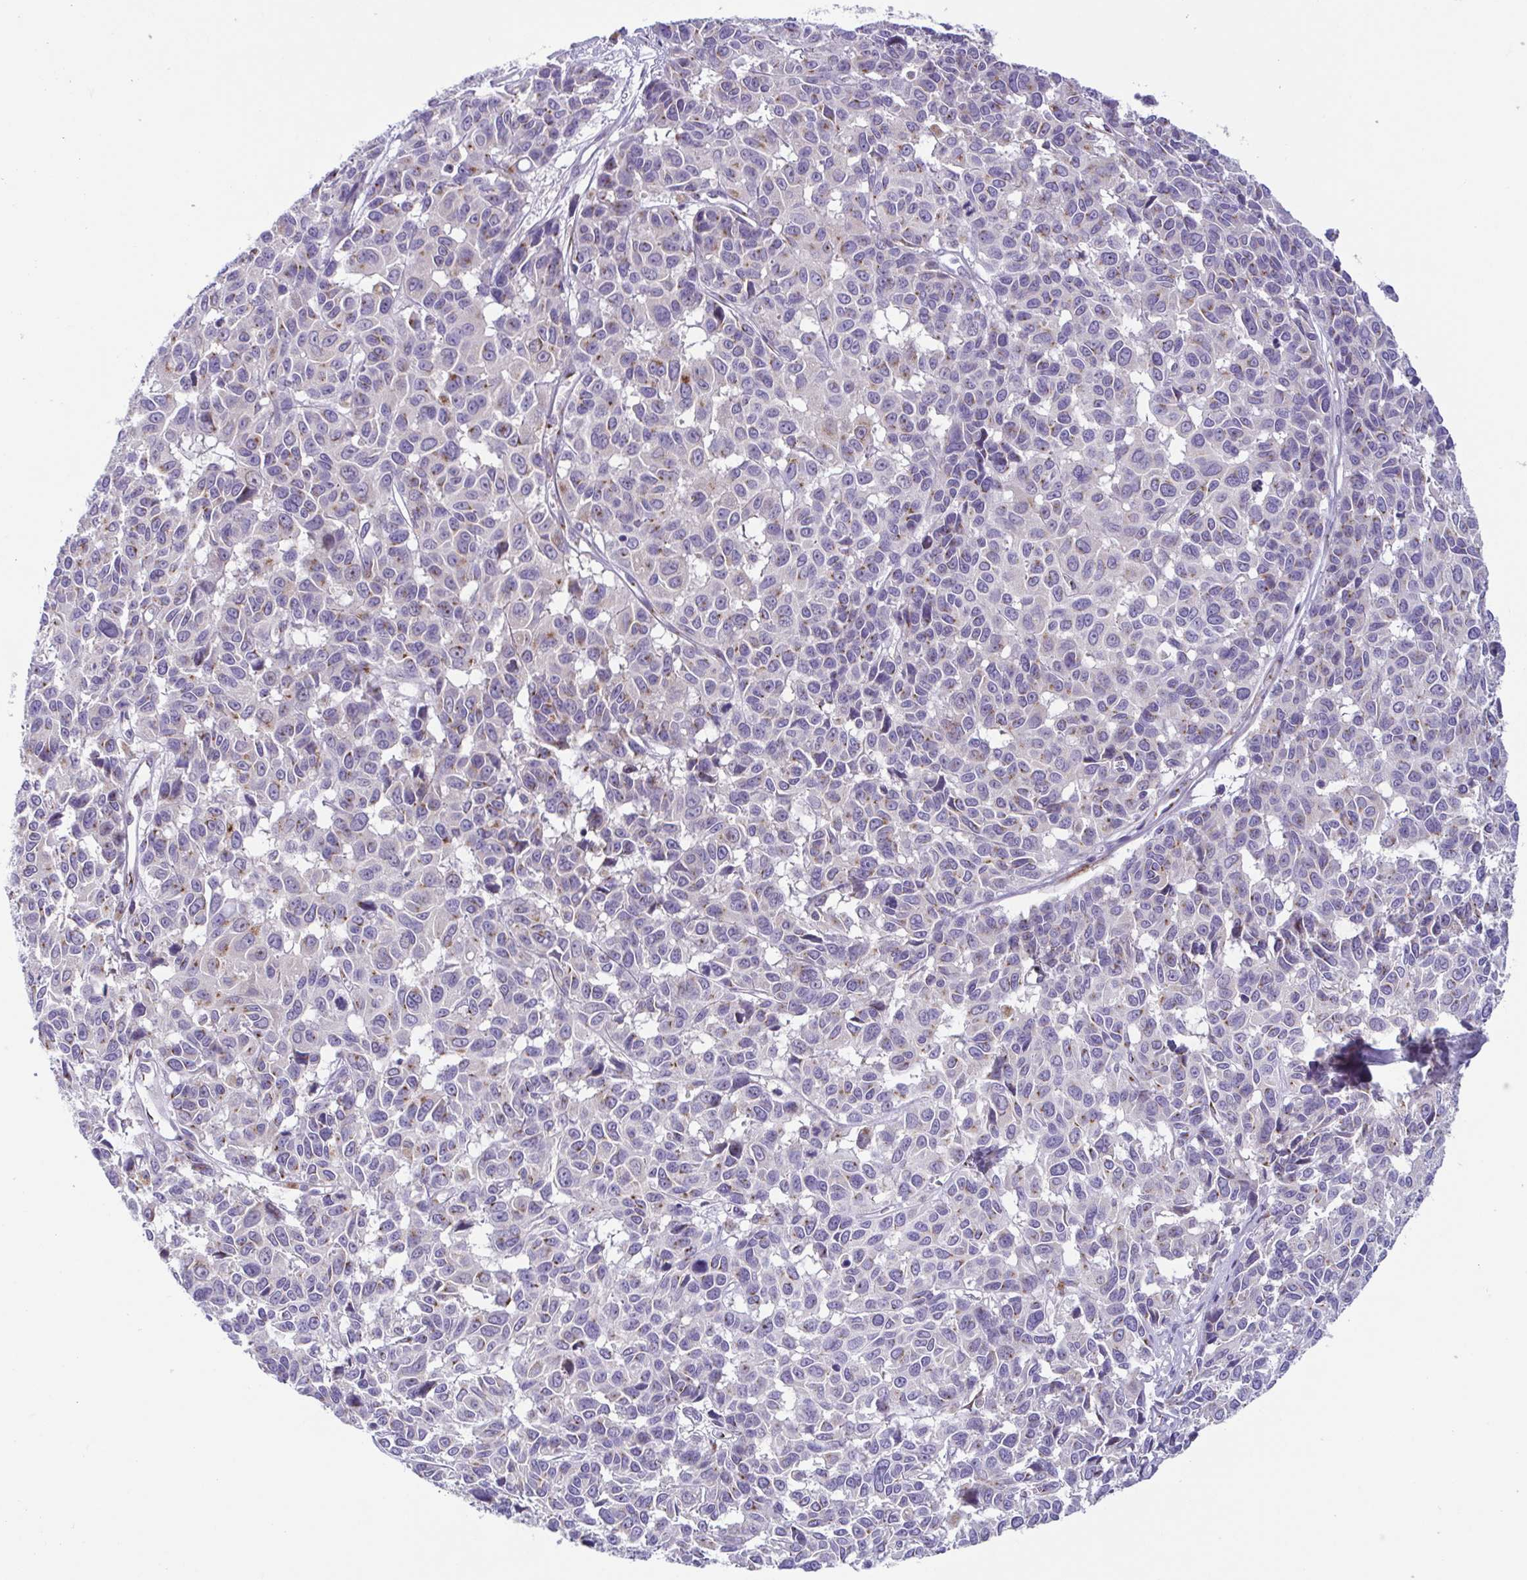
{"staining": {"intensity": "moderate", "quantity": "<25%", "location": "cytoplasmic/membranous"}, "tissue": "melanoma", "cell_type": "Tumor cells", "image_type": "cancer", "snomed": [{"axis": "morphology", "description": "Malignant melanoma, NOS"}, {"axis": "topography", "description": "Skin"}], "caption": "Melanoma was stained to show a protein in brown. There is low levels of moderate cytoplasmic/membranous expression in about <25% of tumor cells.", "gene": "COL17A1", "patient": {"sex": "female", "age": 66}}